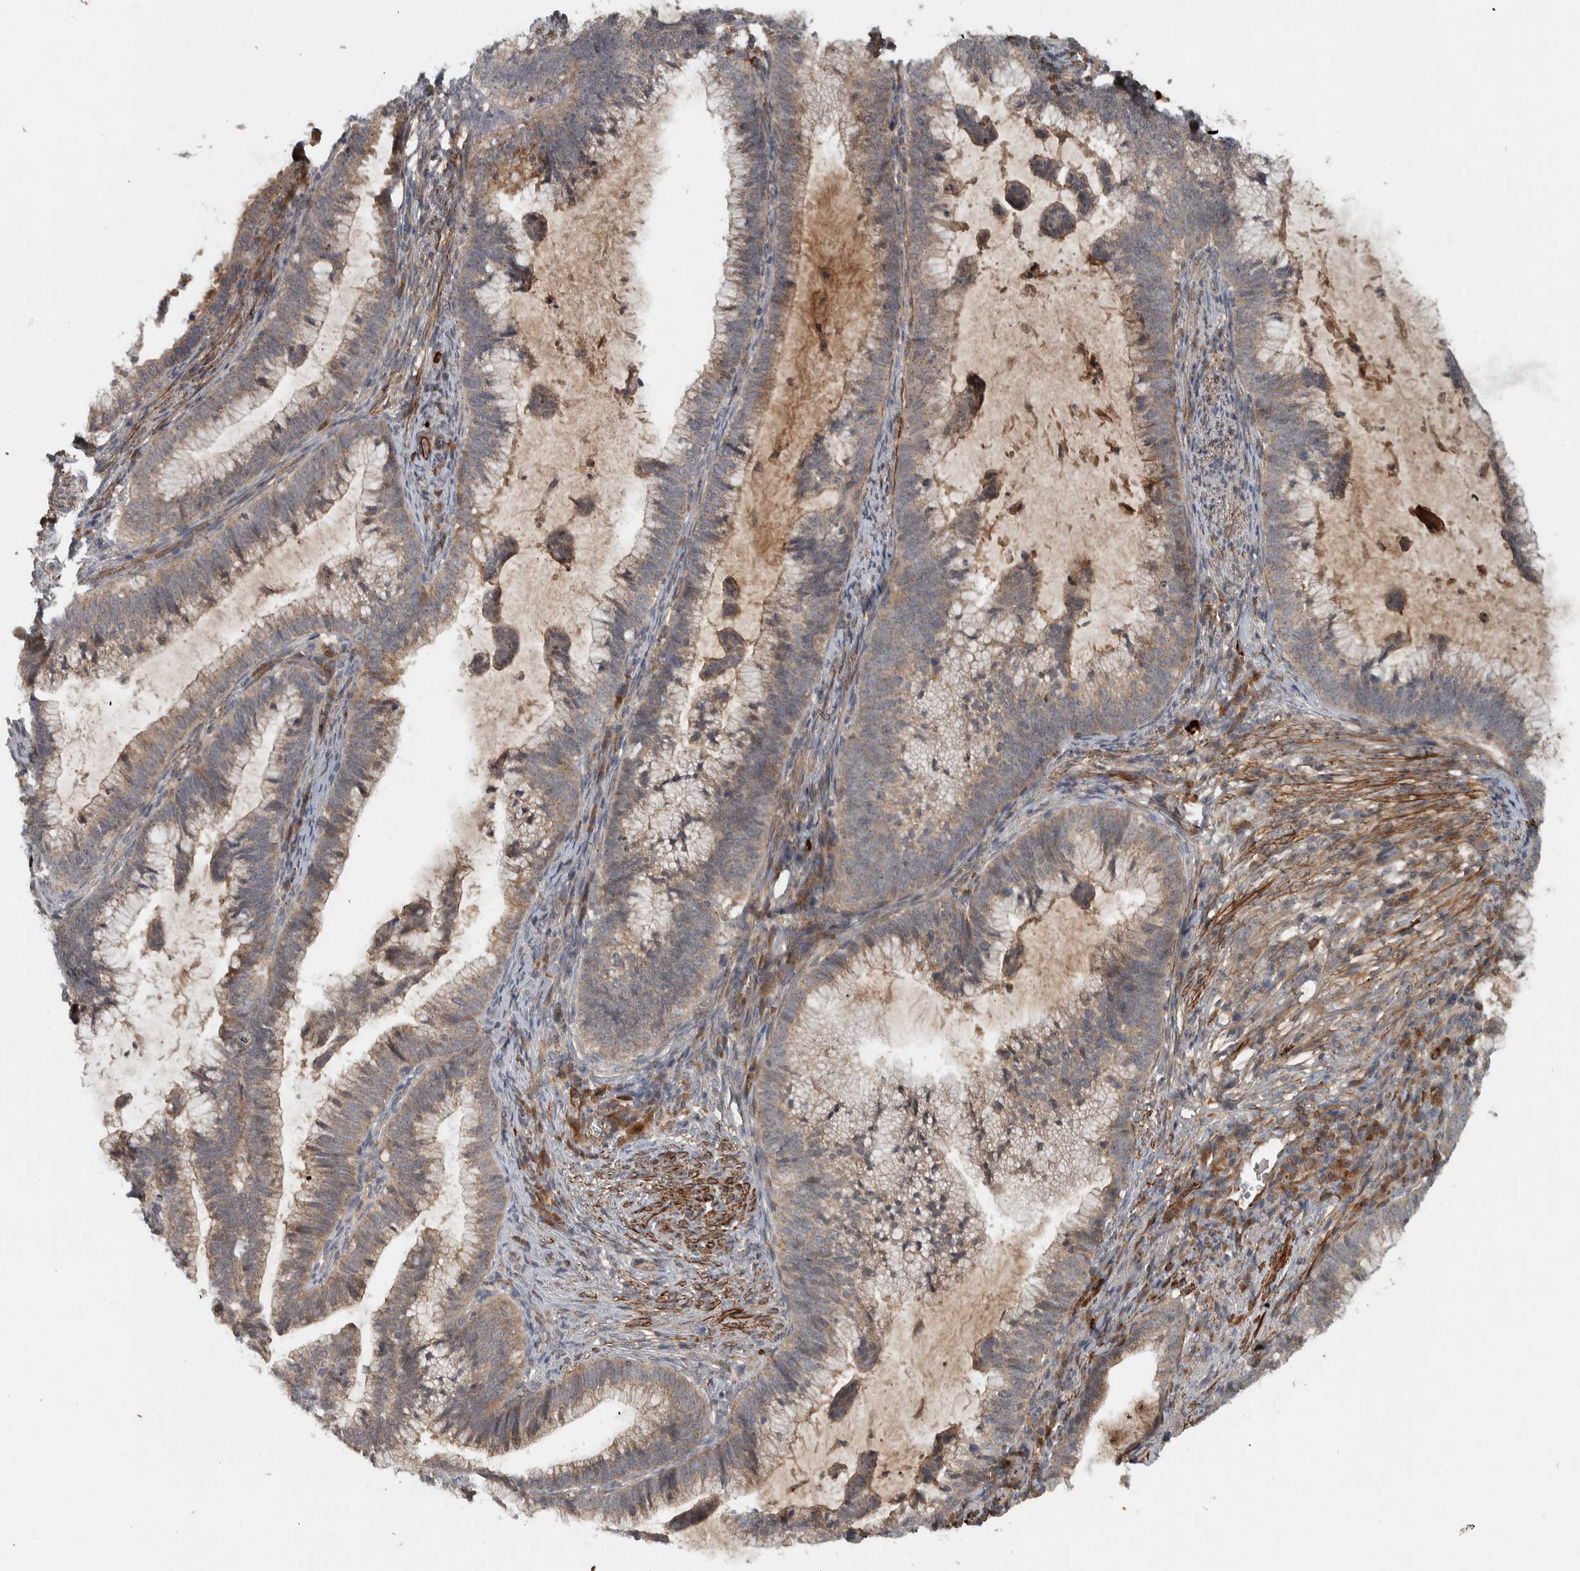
{"staining": {"intensity": "weak", "quantity": ">75%", "location": "cytoplasmic/membranous"}, "tissue": "cervical cancer", "cell_type": "Tumor cells", "image_type": "cancer", "snomed": [{"axis": "morphology", "description": "Adenocarcinoma, NOS"}, {"axis": "topography", "description": "Cervix"}], "caption": "DAB (3,3'-diaminobenzidine) immunohistochemical staining of human cervical cancer (adenocarcinoma) reveals weak cytoplasmic/membranous protein expression in approximately >75% of tumor cells. The protein is shown in brown color, while the nuclei are stained blue.", "gene": "LBHD1", "patient": {"sex": "female", "age": 36}}